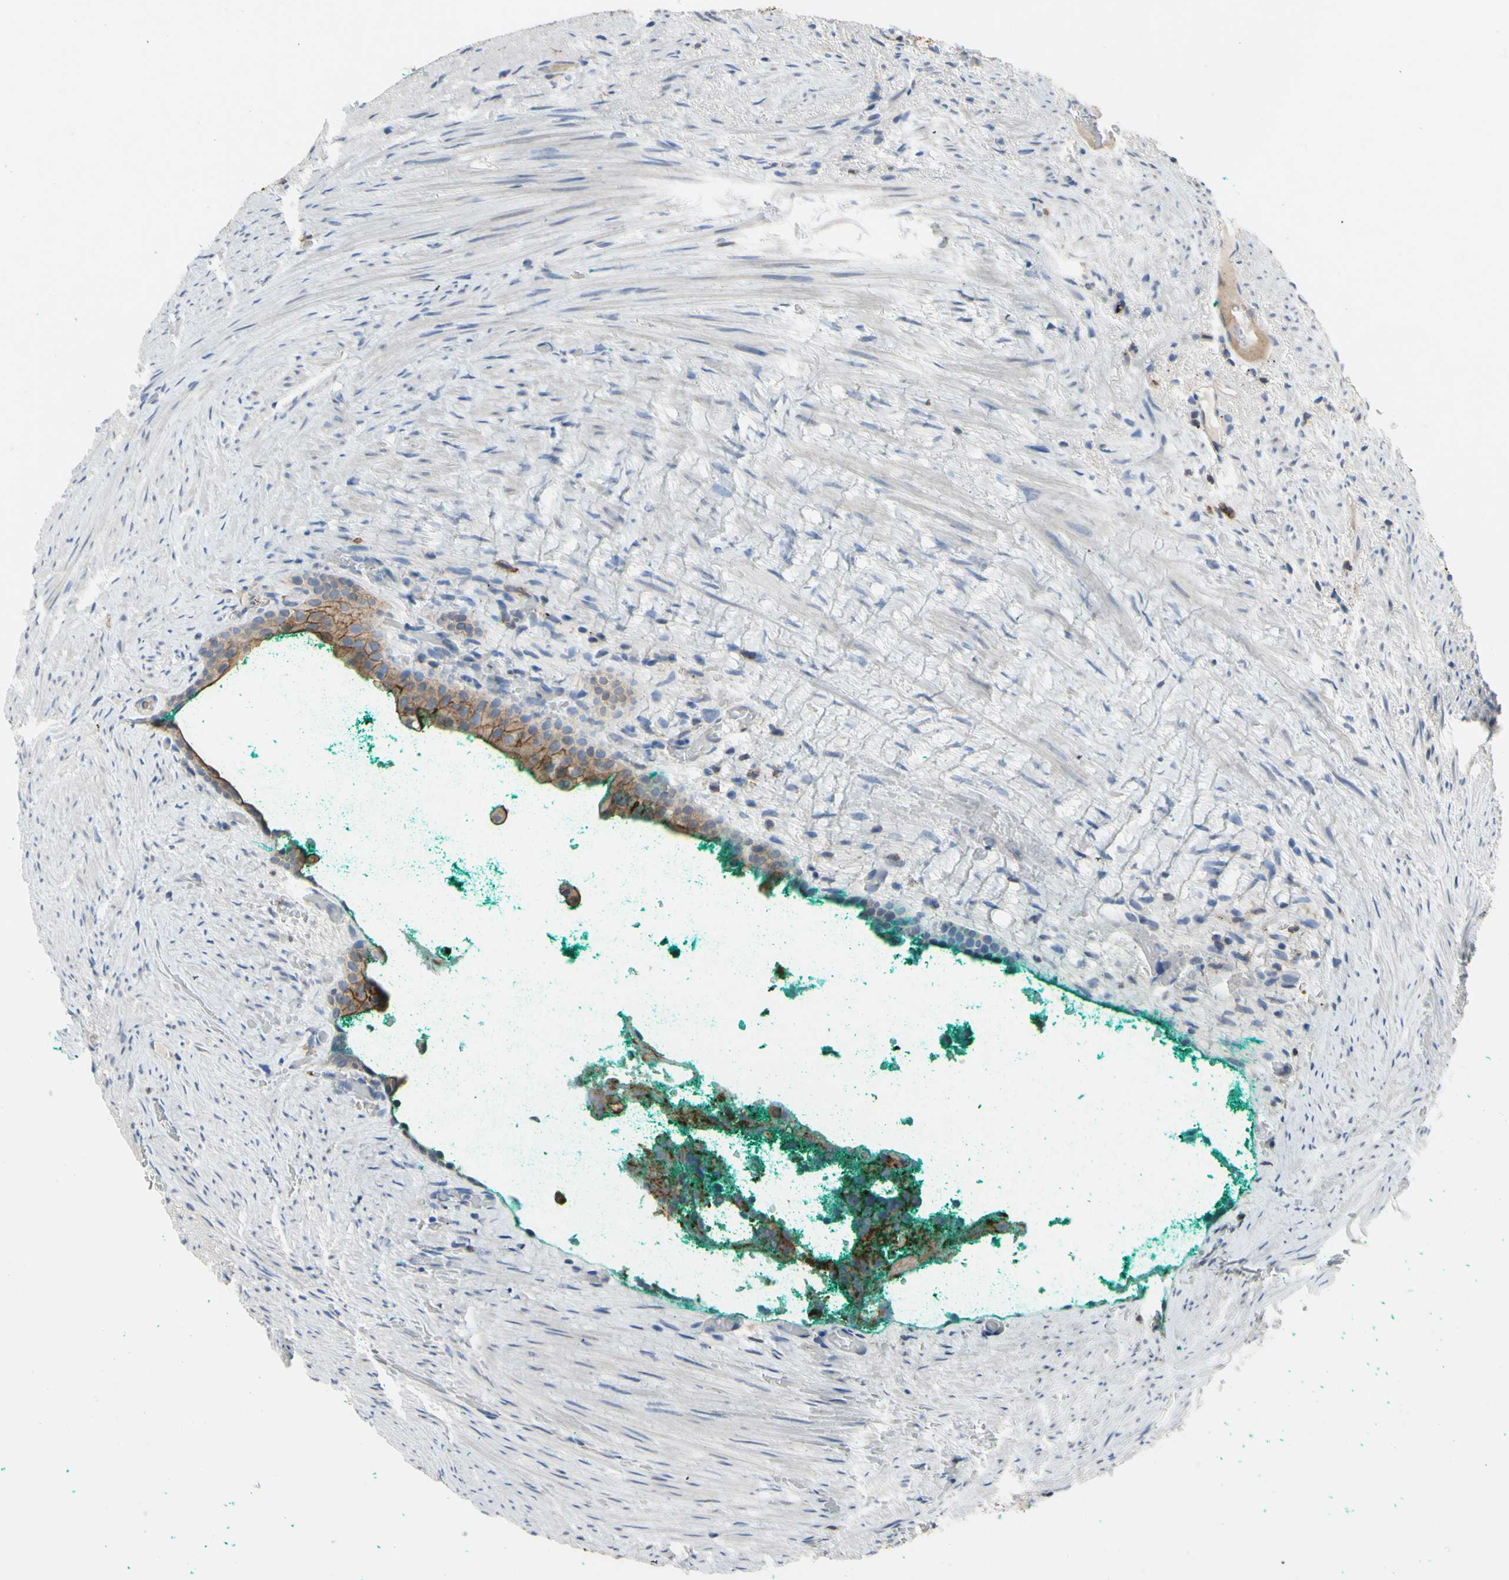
{"staining": {"intensity": "moderate", "quantity": ">75%", "location": "cytoplasmic/membranous"}, "tissue": "prostate cancer", "cell_type": "Tumor cells", "image_type": "cancer", "snomed": [{"axis": "morphology", "description": "Adenocarcinoma, High grade"}, {"axis": "topography", "description": "Prostate"}], "caption": "Immunohistochemical staining of prostate adenocarcinoma (high-grade) shows medium levels of moderate cytoplasmic/membranous staining in about >75% of tumor cells. Using DAB (3,3'-diaminobenzidine) (brown) and hematoxylin (blue) stains, captured at high magnification using brightfield microscopy.", "gene": "MUC1", "patient": {"sex": "male", "age": 66}}